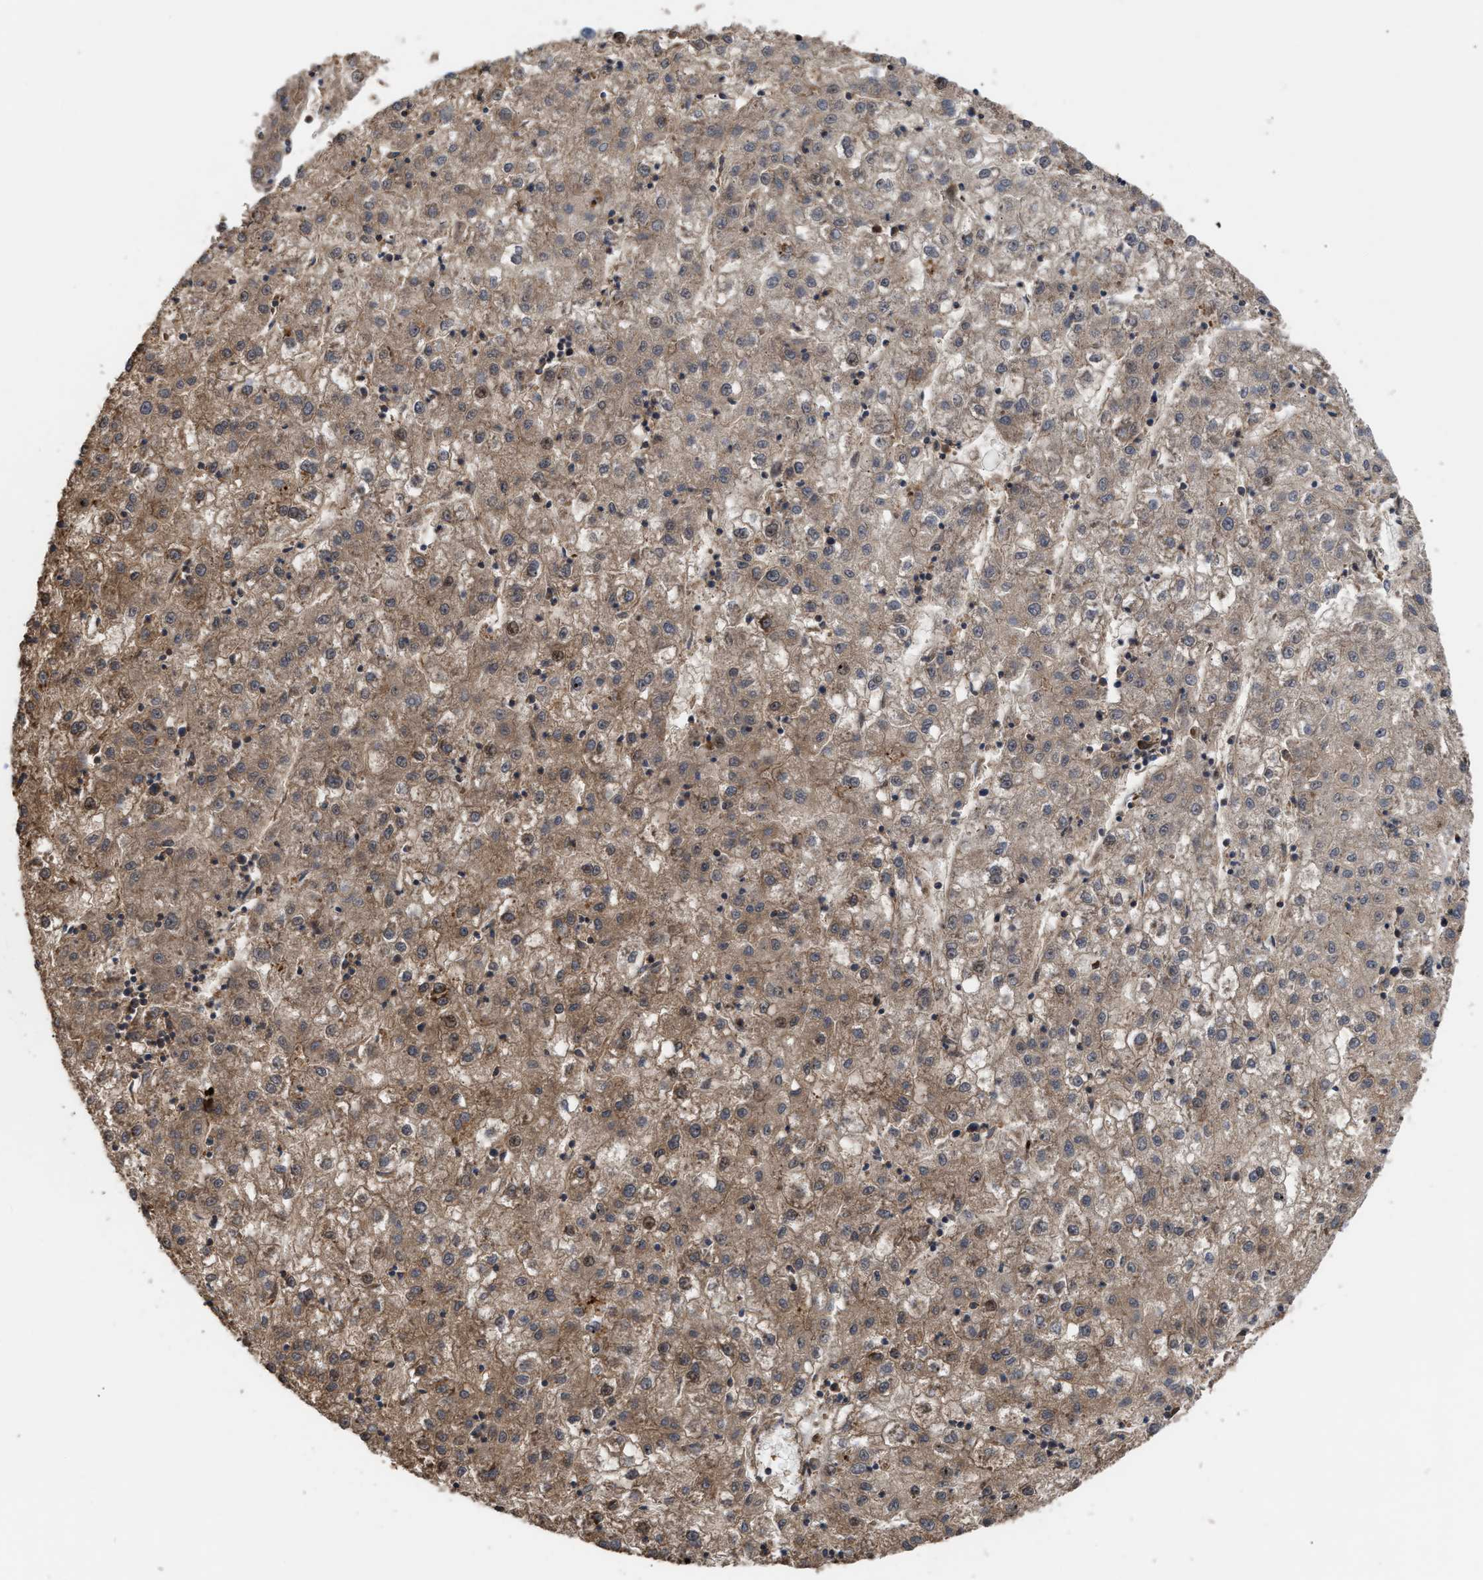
{"staining": {"intensity": "weak", "quantity": ">75%", "location": "cytoplasmic/membranous"}, "tissue": "liver cancer", "cell_type": "Tumor cells", "image_type": "cancer", "snomed": [{"axis": "morphology", "description": "Carcinoma, Hepatocellular, NOS"}, {"axis": "topography", "description": "Liver"}], "caption": "Liver cancer (hepatocellular carcinoma) stained with a protein marker exhibits weak staining in tumor cells.", "gene": "STAU1", "patient": {"sex": "male", "age": 72}}